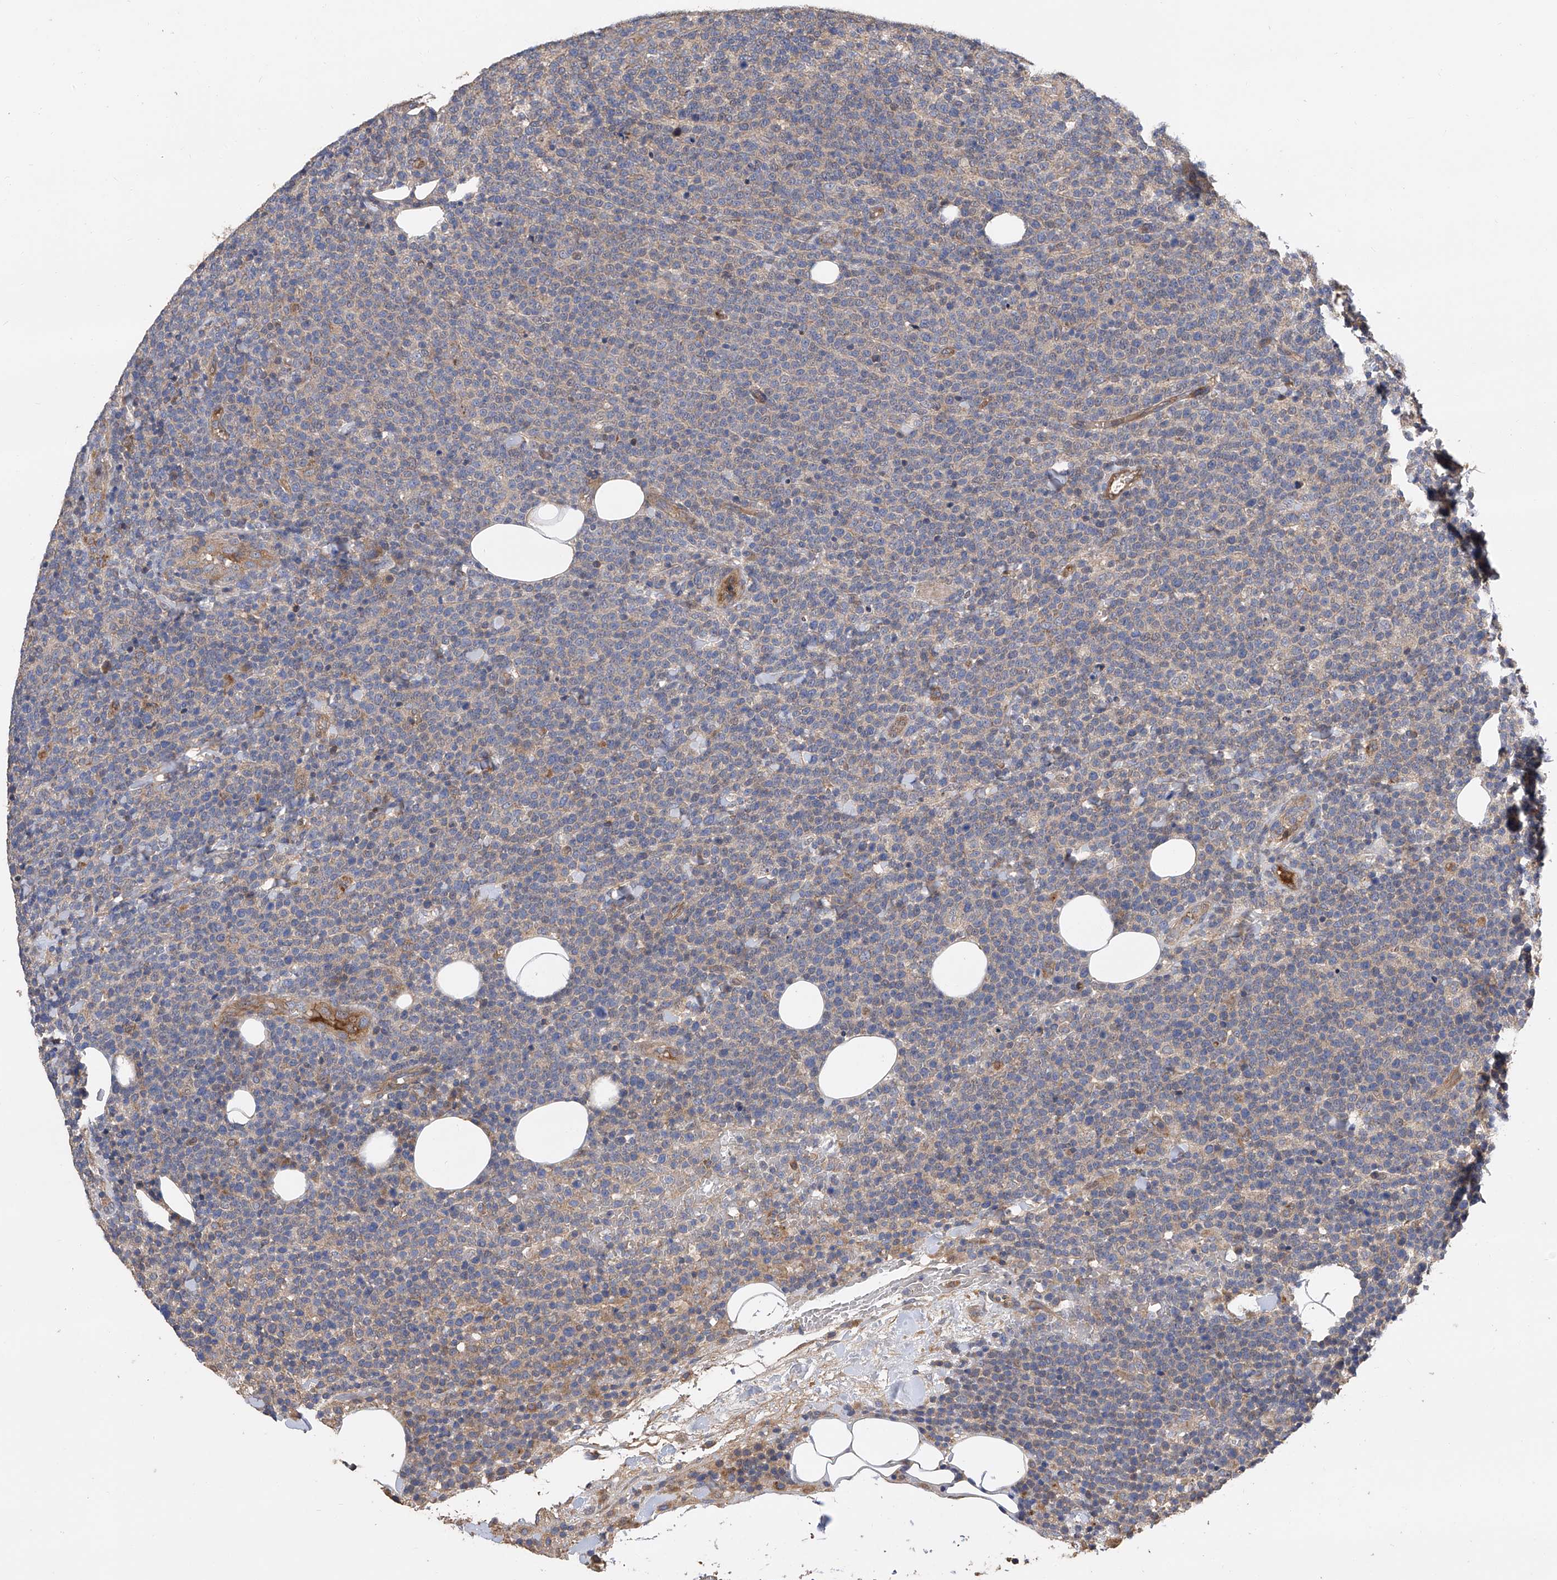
{"staining": {"intensity": "weak", "quantity": "<25%", "location": "cytoplasmic/membranous"}, "tissue": "lymphoma", "cell_type": "Tumor cells", "image_type": "cancer", "snomed": [{"axis": "morphology", "description": "Malignant lymphoma, non-Hodgkin's type, High grade"}, {"axis": "topography", "description": "Lymph node"}], "caption": "DAB (3,3'-diaminobenzidine) immunohistochemical staining of human malignant lymphoma, non-Hodgkin's type (high-grade) displays no significant expression in tumor cells.", "gene": "PTK2", "patient": {"sex": "male", "age": 61}}